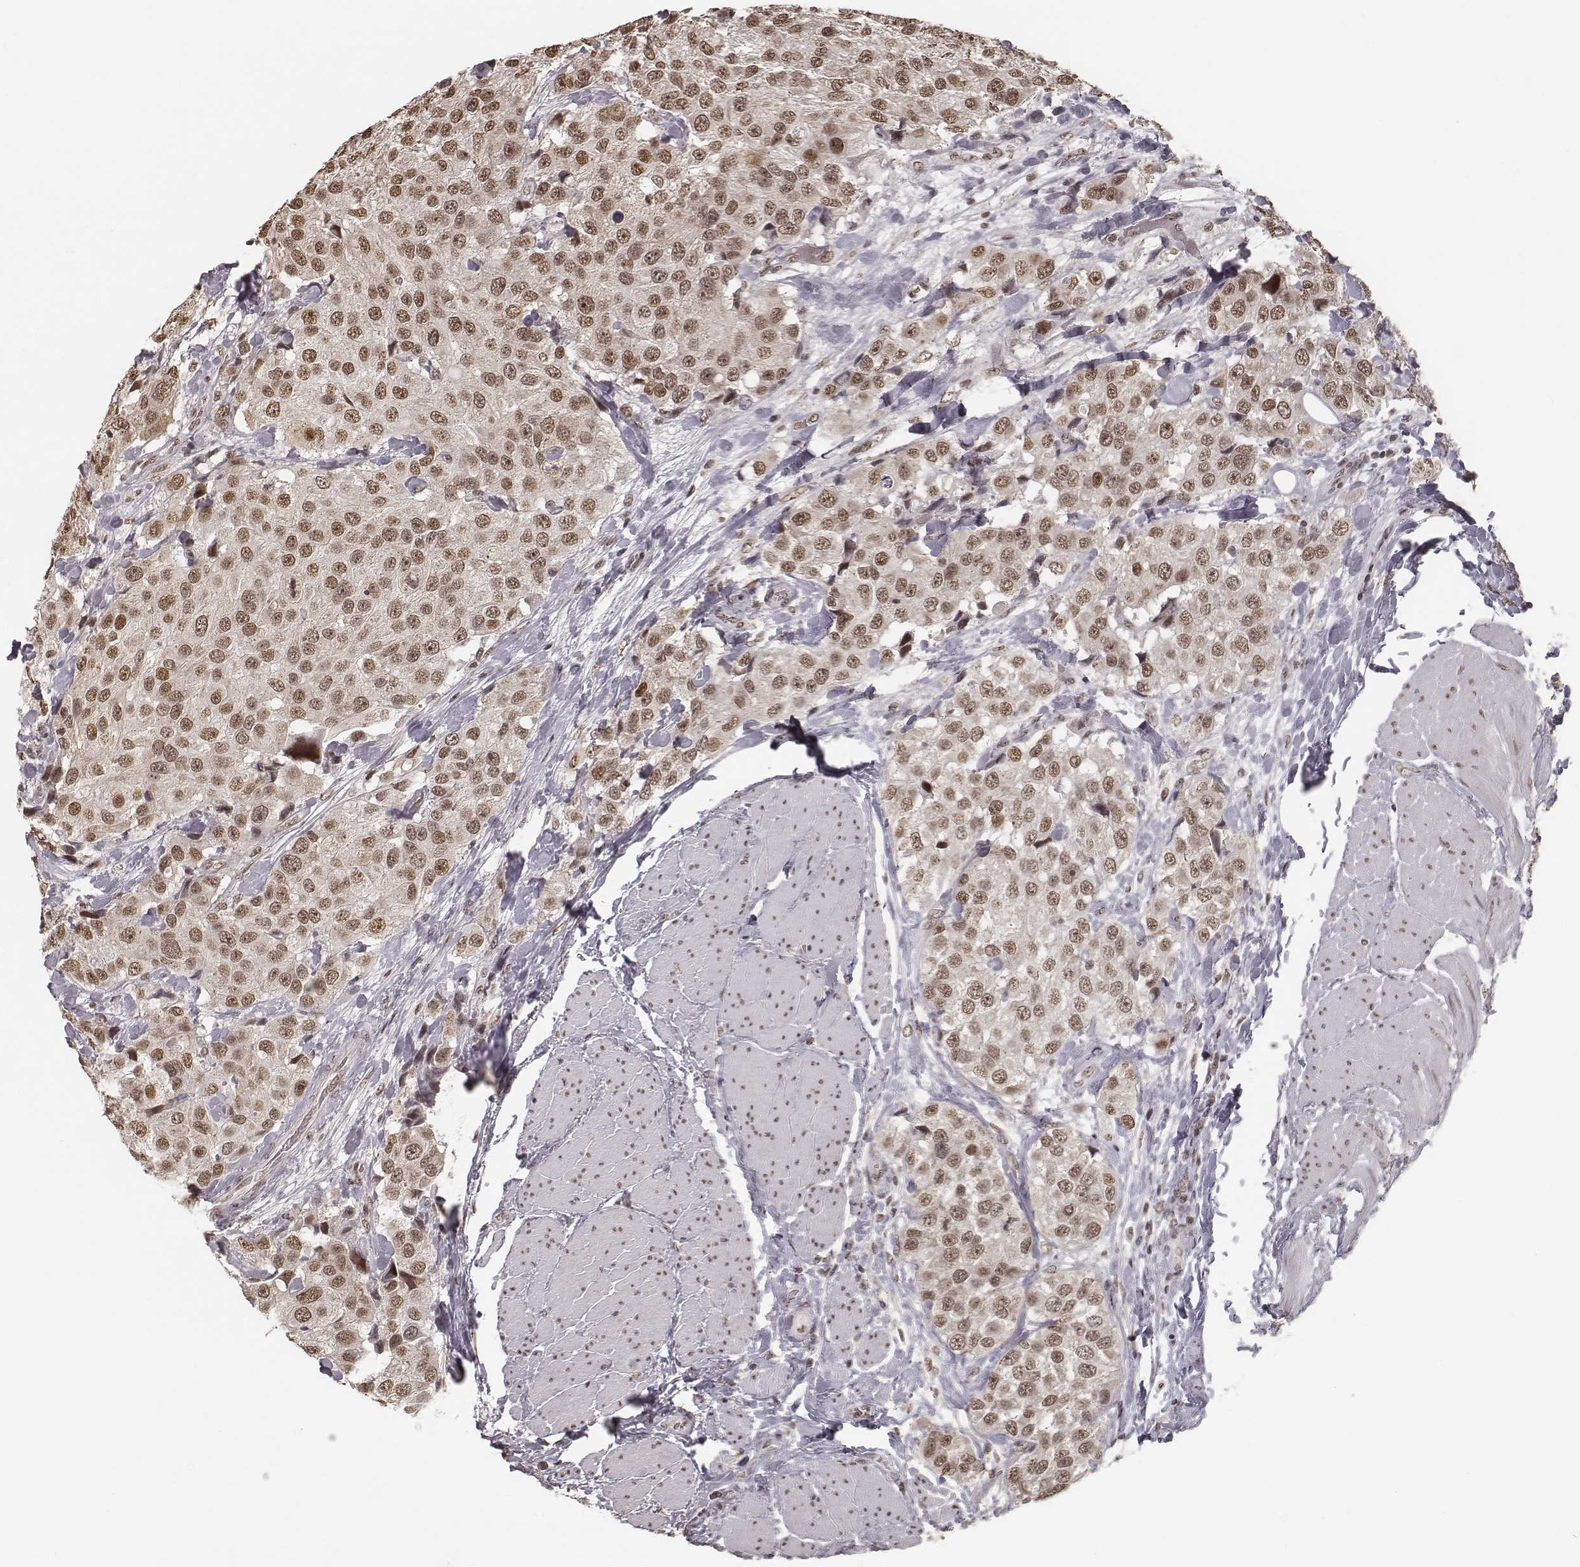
{"staining": {"intensity": "moderate", "quantity": ">75%", "location": "nuclear"}, "tissue": "urothelial cancer", "cell_type": "Tumor cells", "image_type": "cancer", "snomed": [{"axis": "morphology", "description": "Urothelial carcinoma, High grade"}, {"axis": "topography", "description": "Urinary bladder"}], "caption": "Urothelial cancer stained for a protein exhibits moderate nuclear positivity in tumor cells. Immunohistochemistry (ihc) stains the protein in brown and the nuclei are stained blue.", "gene": "HMGA2", "patient": {"sex": "female", "age": 64}}